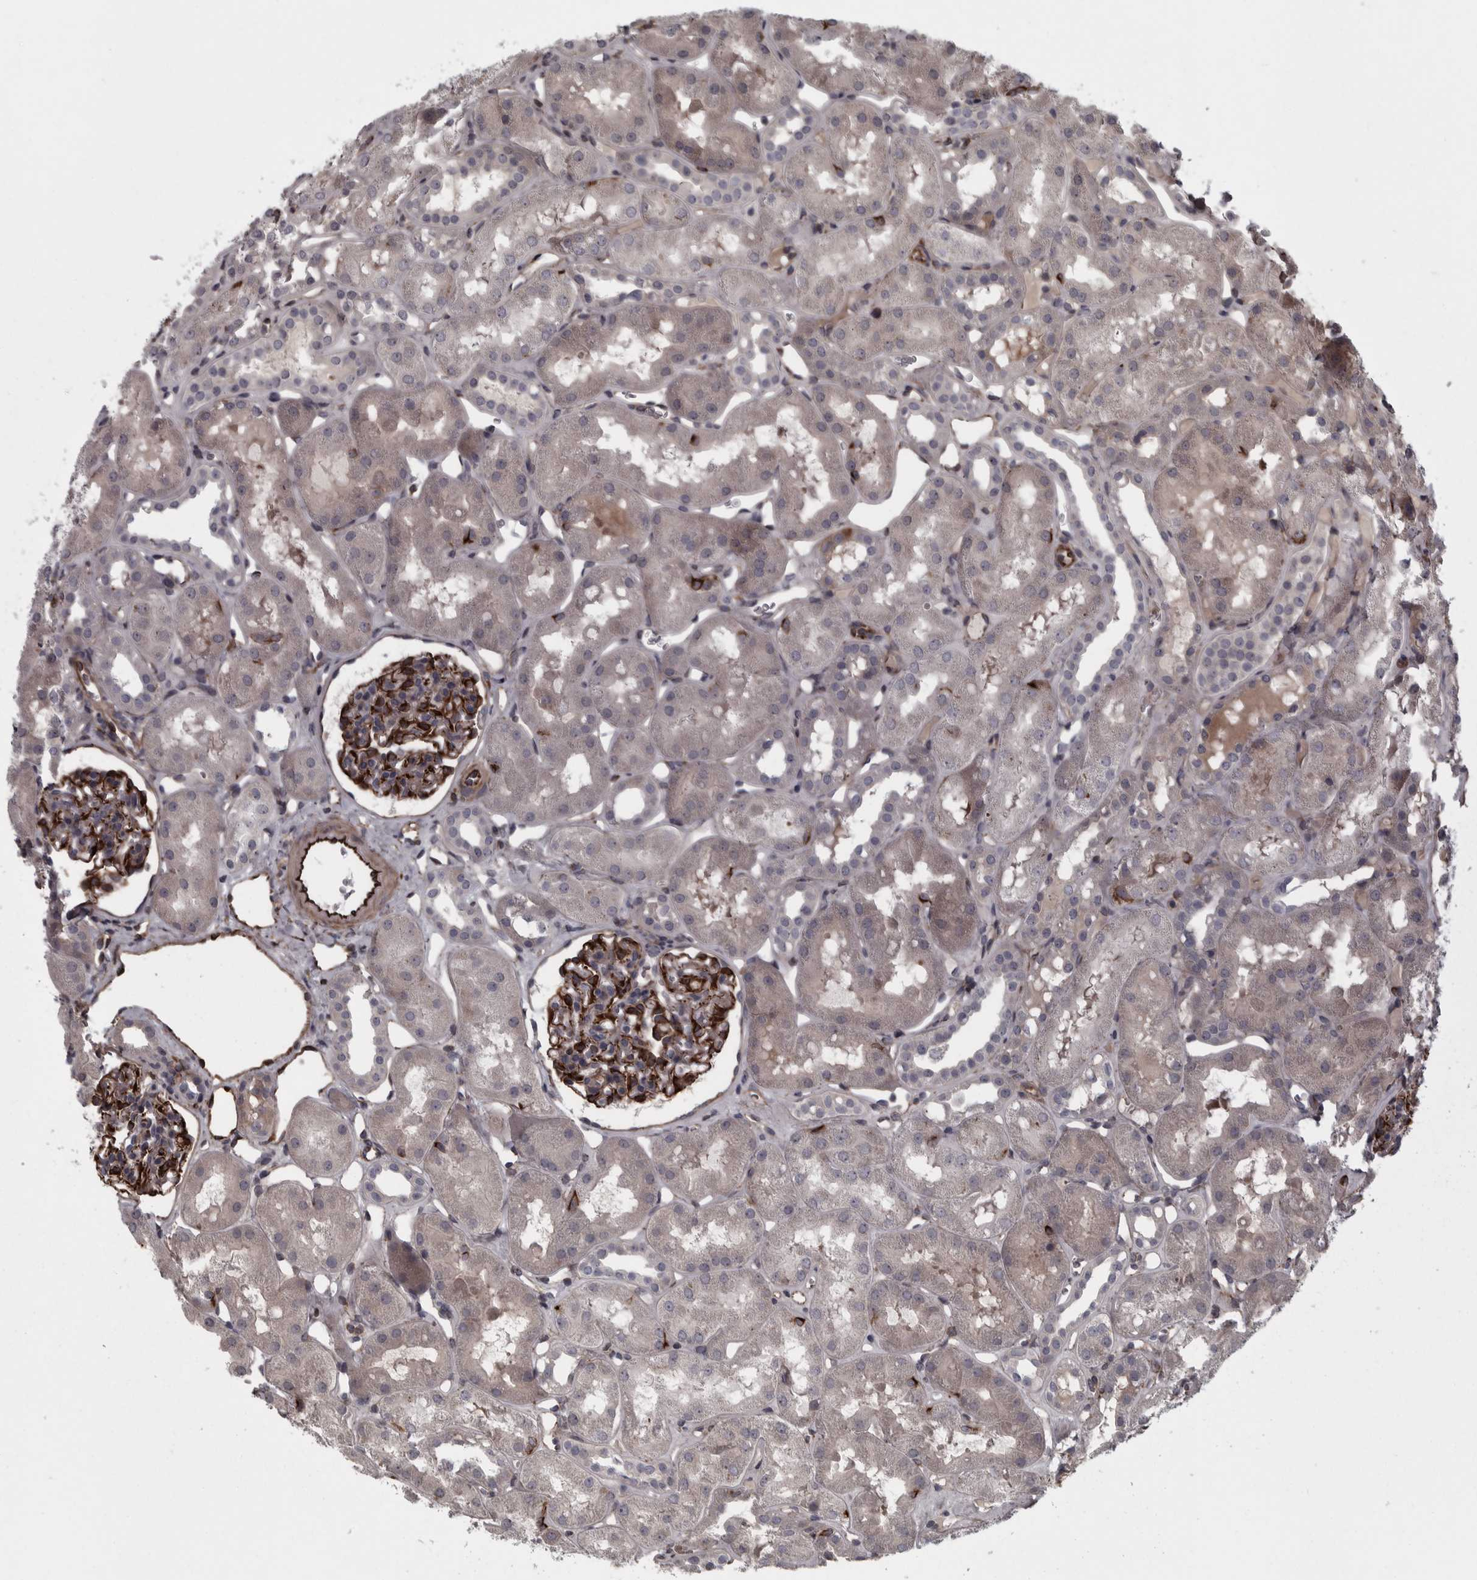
{"staining": {"intensity": "strong", "quantity": "25%-75%", "location": "cytoplasmic/membranous"}, "tissue": "kidney", "cell_type": "Cells in glomeruli", "image_type": "normal", "snomed": [{"axis": "morphology", "description": "Normal tissue, NOS"}, {"axis": "topography", "description": "Kidney"}], "caption": "Immunohistochemistry of normal kidney reveals high levels of strong cytoplasmic/membranous positivity in approximately 25%-75% of cells in glomeruli.", "gene": "FAAP100", "patient": {"sex": "male", "age": 16}}